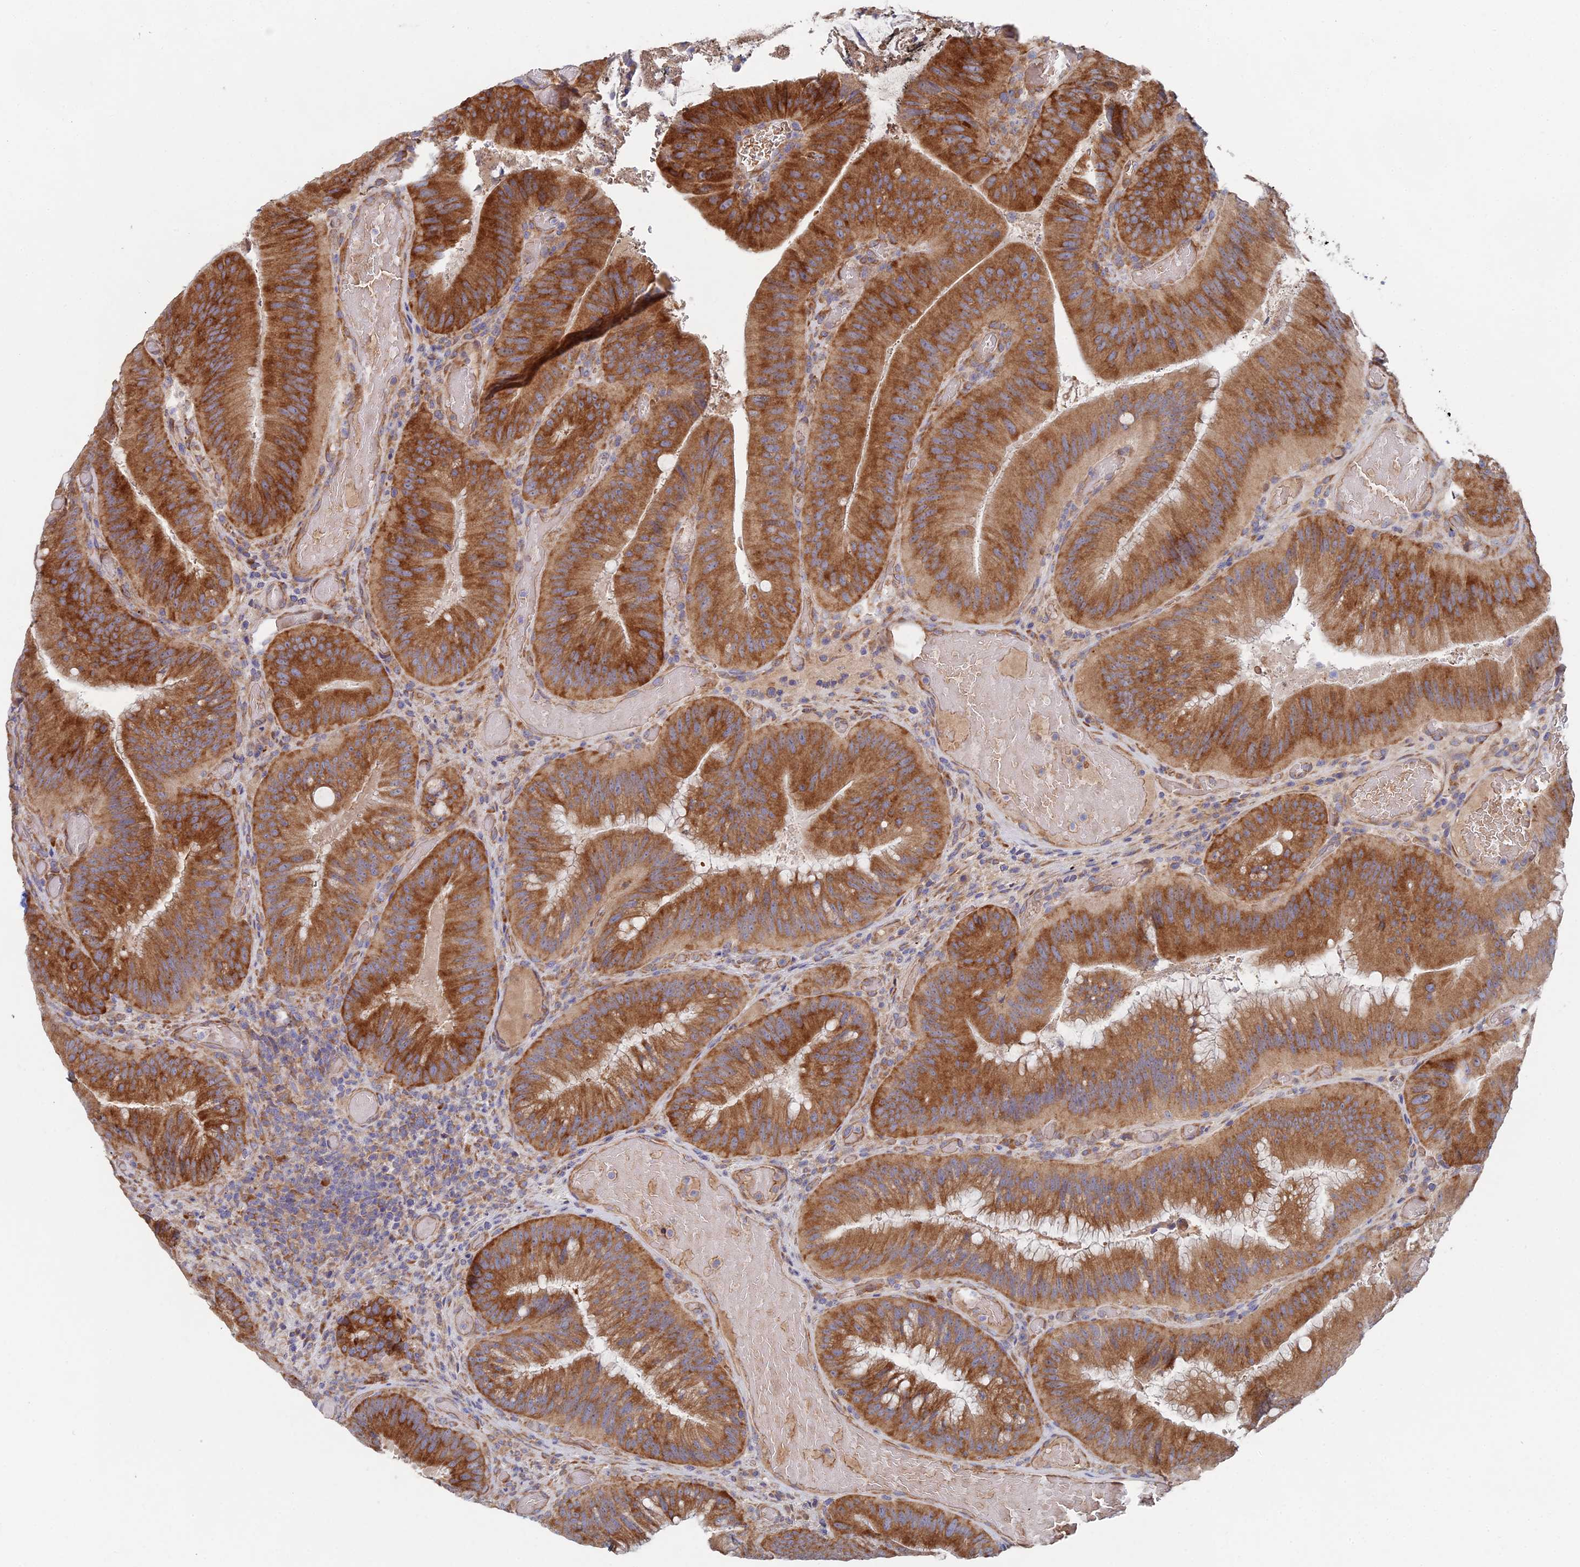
{"staining": {"intensity": "strong", "quantity": ">75%", "location": "cytoplasmic/membranous"}, "tissue": "colorectal cancer", "cell_type": "Tumor cells", "image_type": "cancer", "snomed": [{"axis": "morphology", "description": "Adenocarcinoma, NOS"}, {"axis": "topography", "description": "Colon"}], "caption": "Immunohistochemistry micrograph of neoplastic tissue: colorectal cancer (adenocarcinoma) stained using immunohistochemistry displays high levels of strong protein expression localized specifically in the cytoplasmic/membranous of tumor cells, appearing as a cytoplasmic/membranous brown color.", "gene": "ELOF1", "patient": {"sex": "female", "age": 43}}